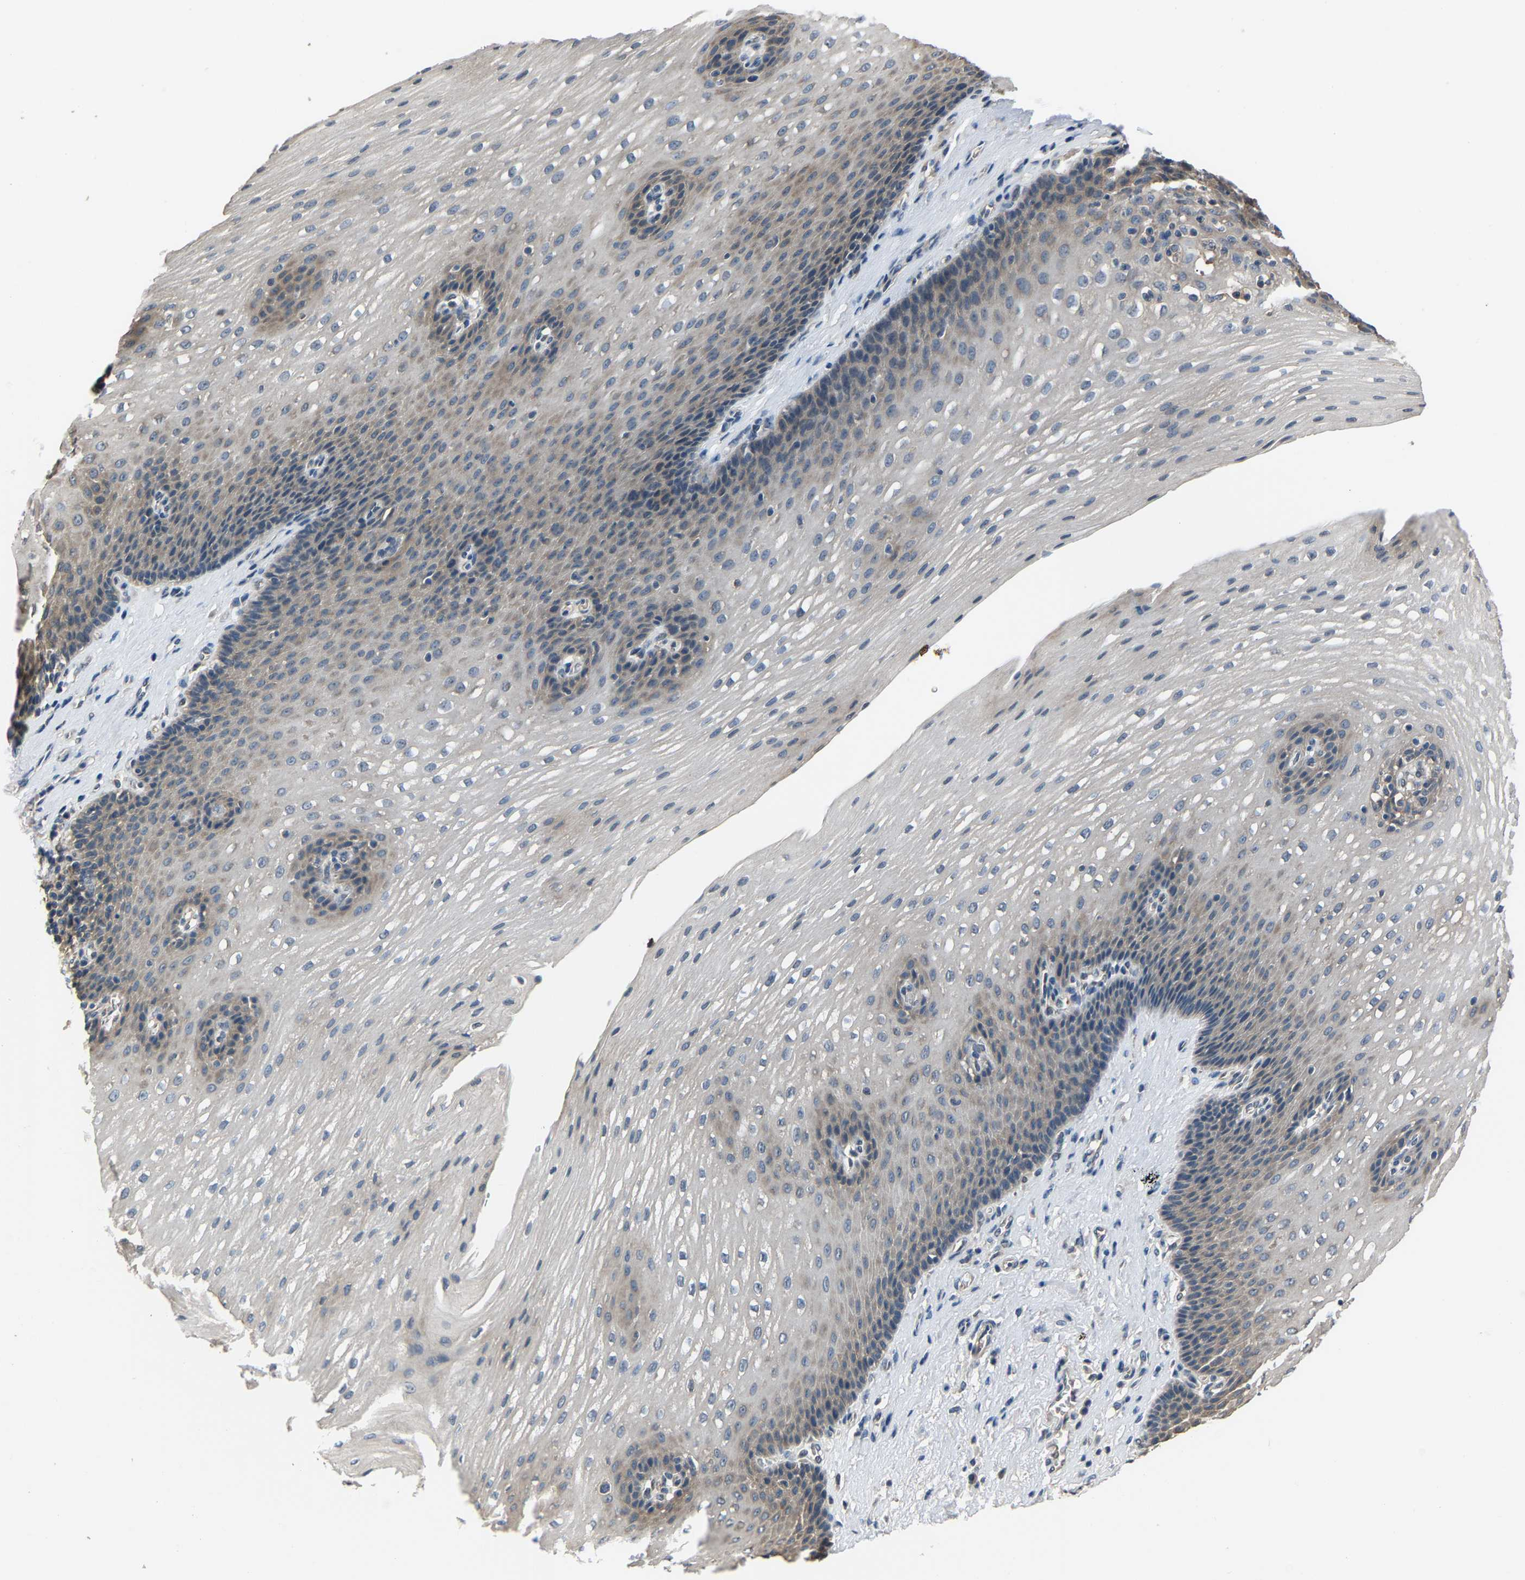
{"staining": {"intensity": "weak", "quantity": "<25%", "location": "cytoplasmic/membranous"}, "tissue": "esophagus", "cell_type": "Squamous epithelial cells", "image_type": "normal", "snomed": [{"axis": "morphology", "description": "Normal tissue, NOS"}, {"axis": "topography", "description": "Esophagus"}], "caption": "The image displays no staining of squamous epithelial cells in benign esophagus. Nuclei are stained in blue.", "gene": "ABCC9", "patient": {"sex": "male", "age": 48}}